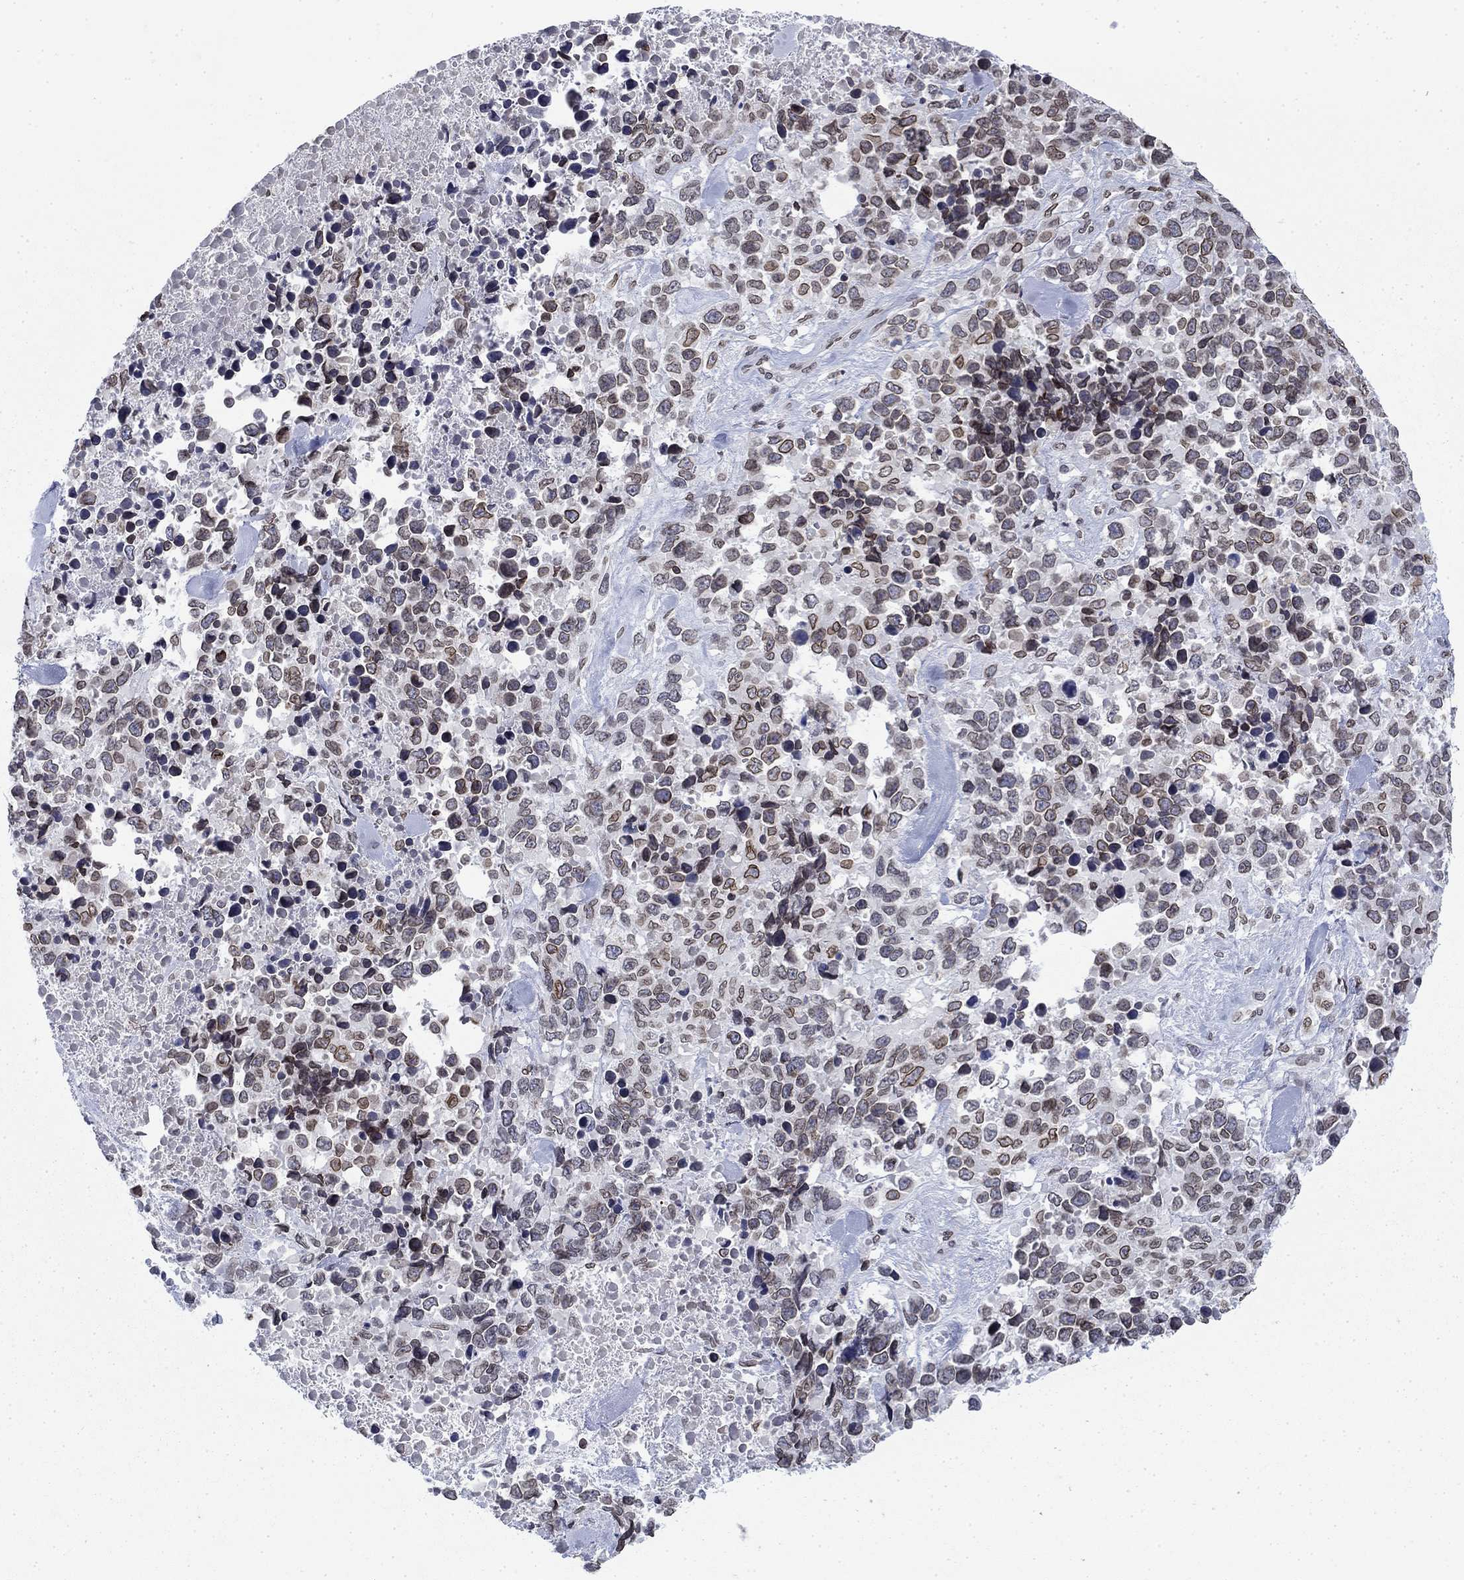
{"staining": {"intensity": "strong", "quantity": "<25%", "location": "cytoplasmic/membranous,nuclear"}, "tissue": "melanoma", "cell_type": "Tumor cells", "image_type": "cancer", "snomed": [{"axis": "morphology", "description": "Malignant melanoma, Metastatic site"}, {"axis": "topography", "description": "Skin"}], "caption": "Immunohistochemistry (DAB (3,3'-diaminobenzidine)) staining of human malignant melanoma (metastatic site) reveals strong cytoplasmic/membranous and nuclear protein expression in about <25% of tumor cells.", "gene": "TOR1AIP1", "patient": {"sex": "male", "age": 84}}